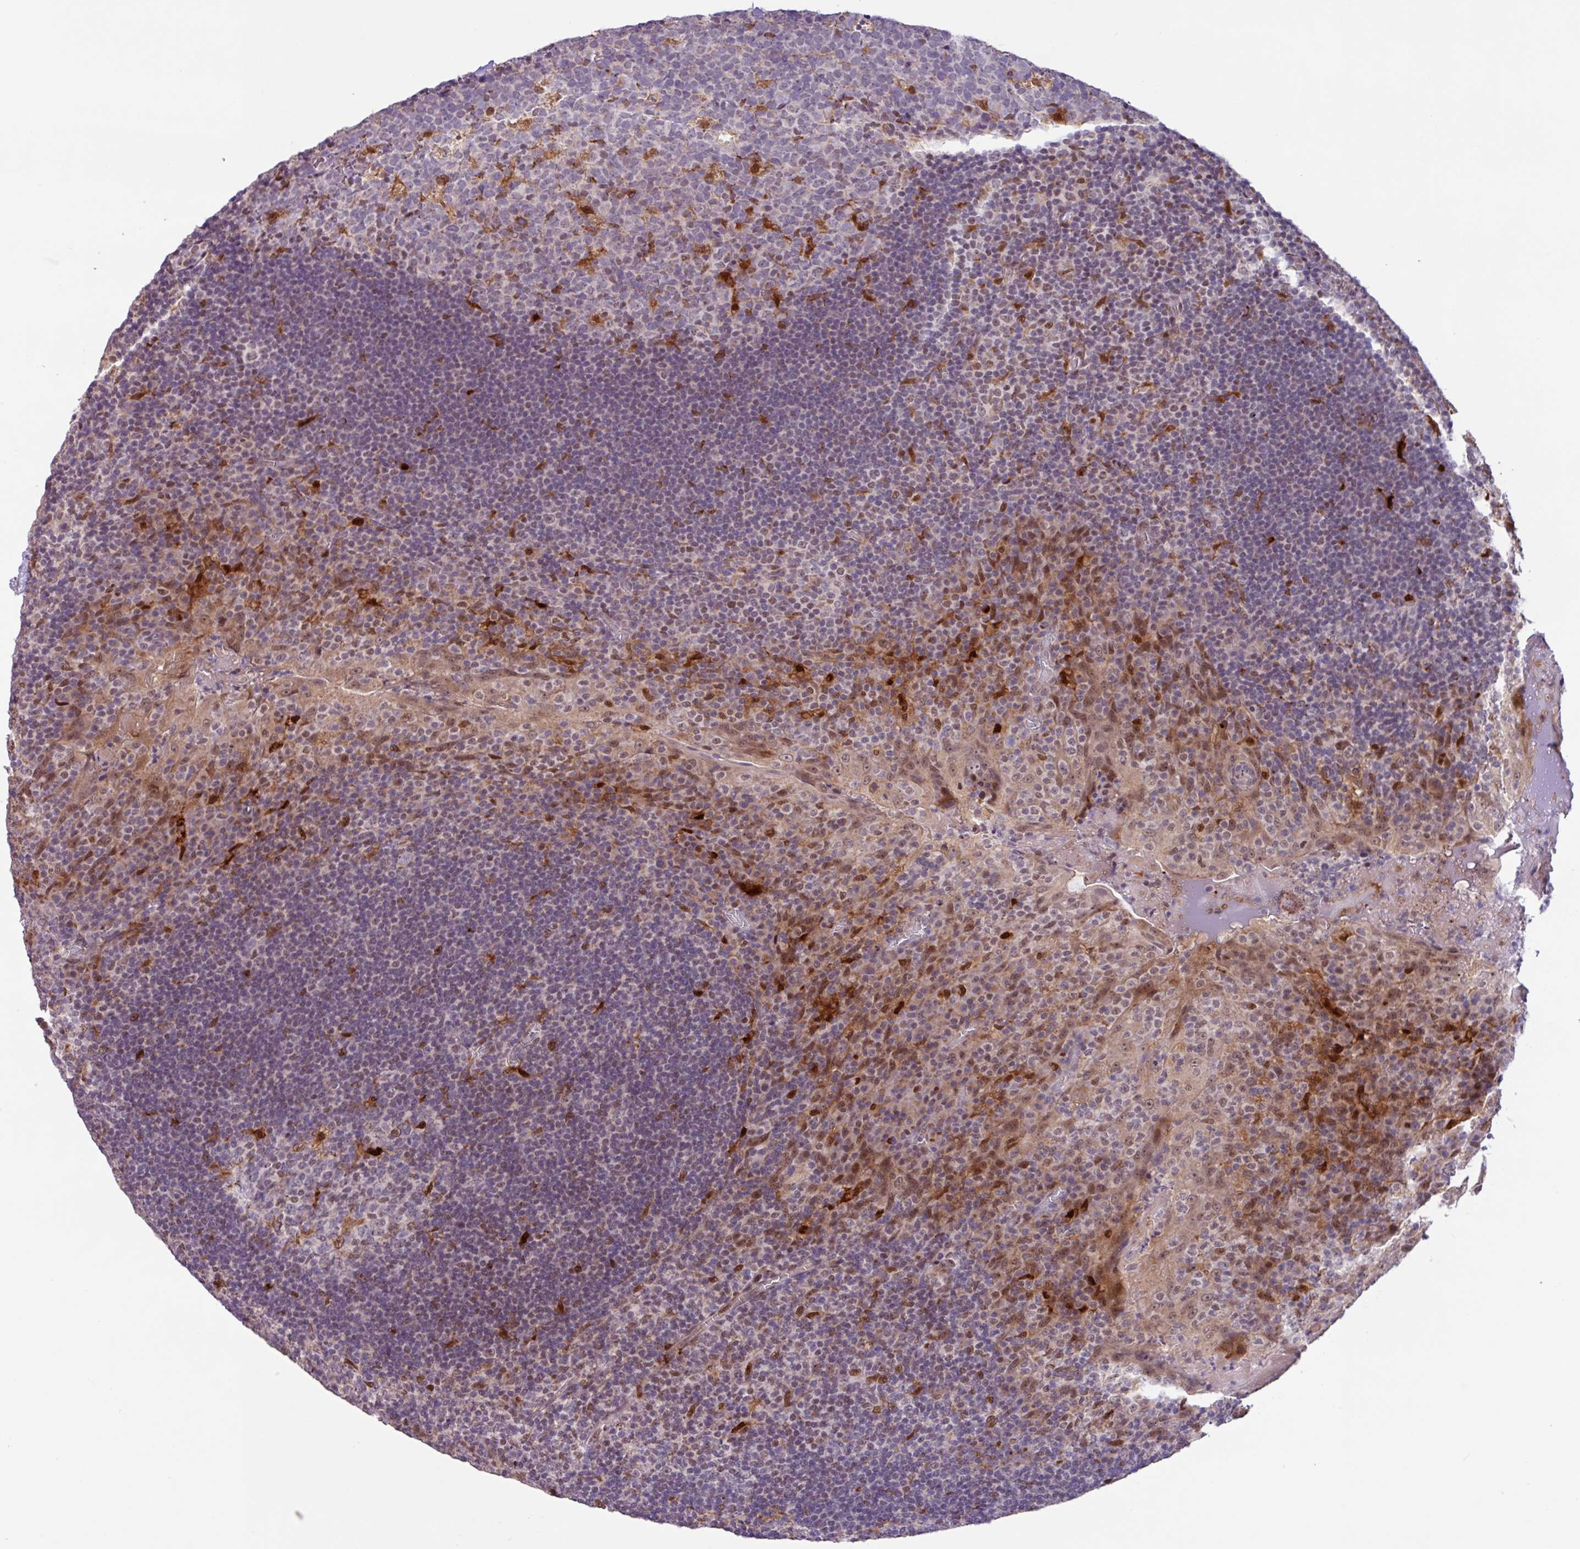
{"staining": {"intensity": "negative", "quantity": "none", "location": "none"}, "tissue": "tonsil", "cell_type": "Germinal center cells", "image_type": "normal", "snomed": [{"axis": "morphology", "description": "Normal tissue, NOS"}, {"axis": "topography", "description": "Tonsil"}], "caption": "Germinal center cells show no significant staining in normal tonsil.", "gene": "BRD3", "patient": {"sex": "male", "age": 17}}